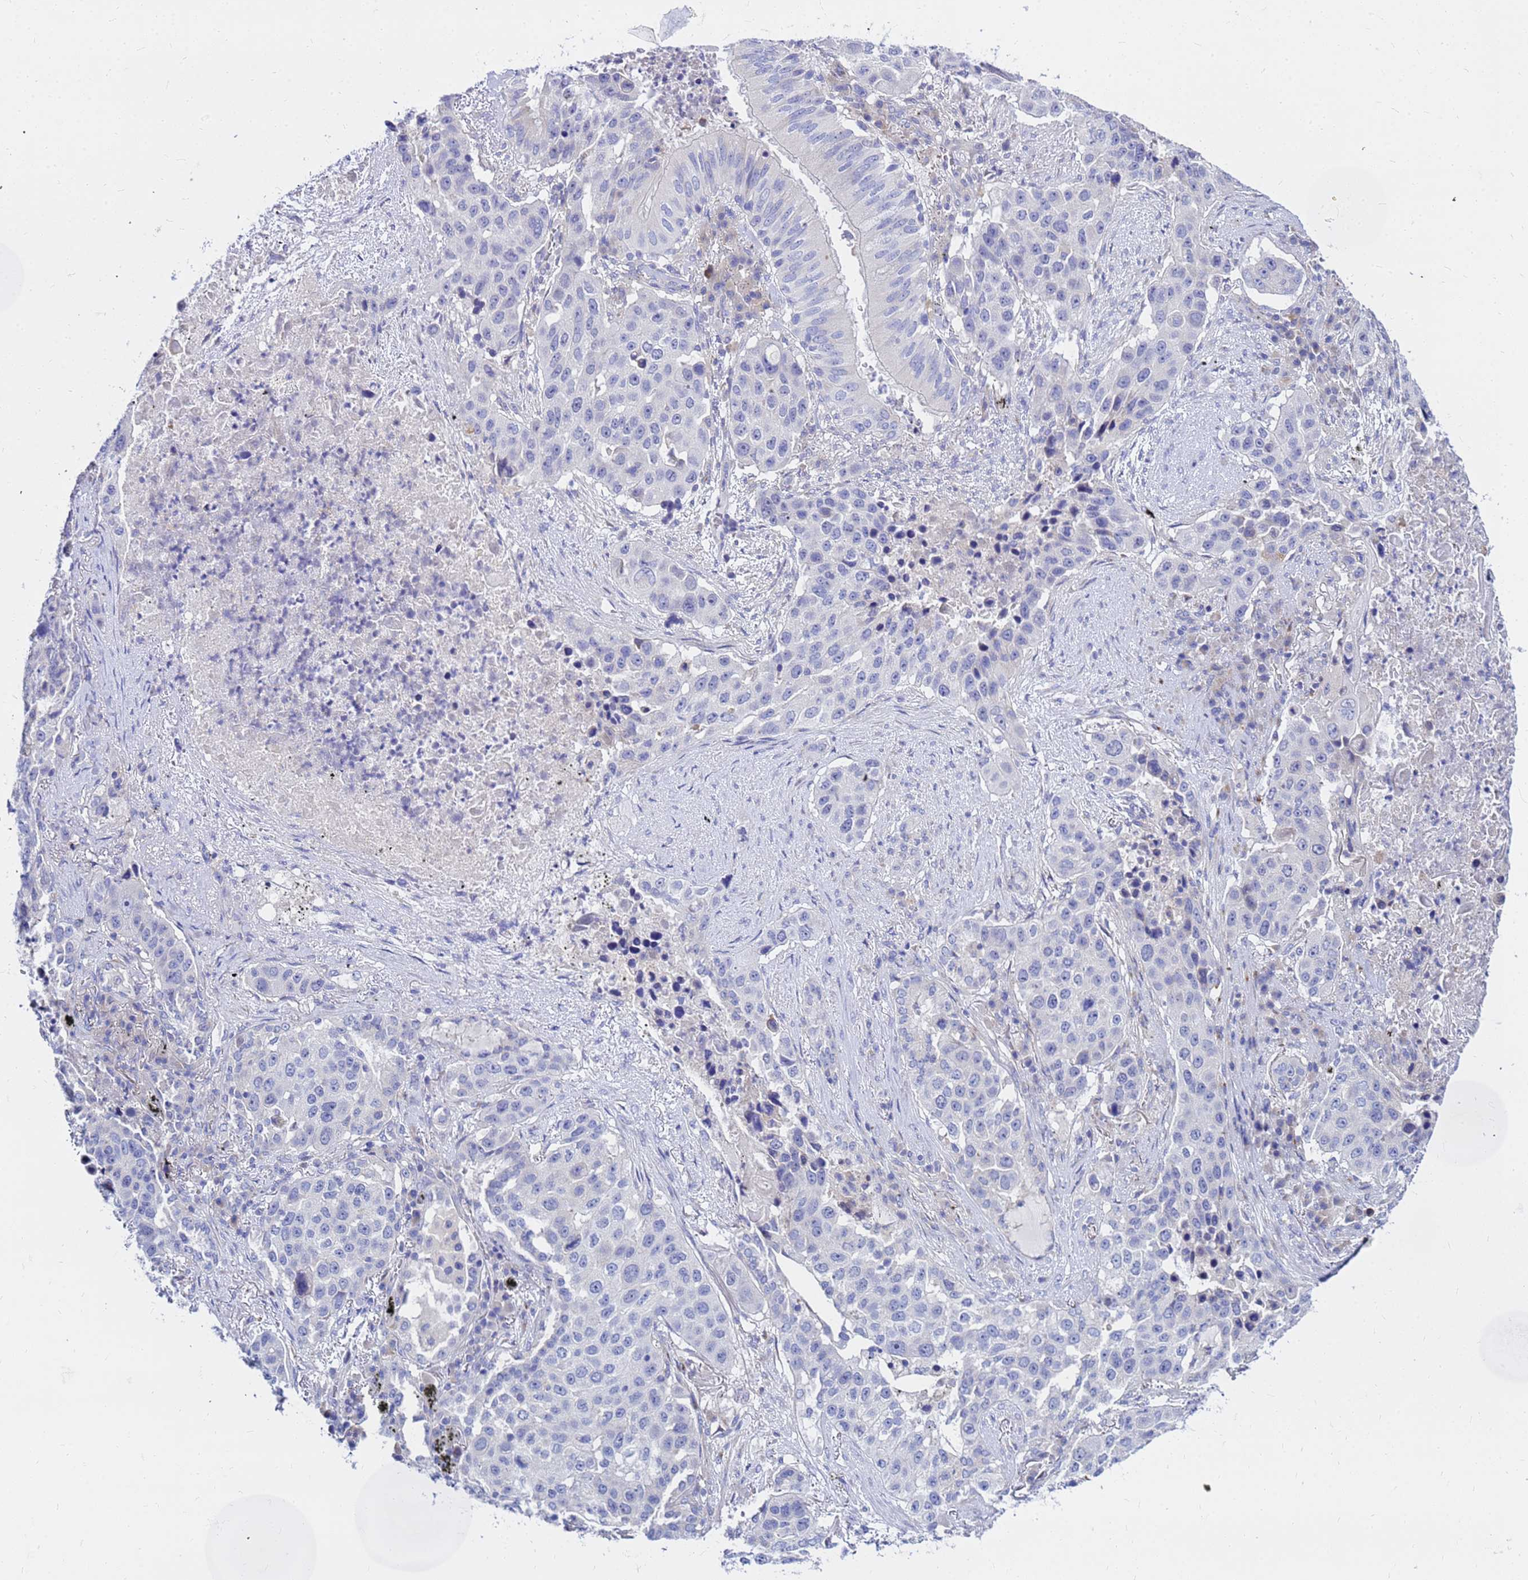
{"staining": {"intensity": "negative", "quantity": "none", "location": "none"}, "tissue": "lung cancer", "cell_type": "Tumor cells", "image_type": "cancer", "snomed": [{"axis": "morphology", "description": "Squamous cell carcinoma, NOS"}, {"axis": "topography", "description": "Lung"}], "caption": "A high-resolution histopathology image shows immunohistochemistry staining of lung cancer (squamous cell carcinoma), which exhibits no significant positivity in tumor cells. The staining was performed using DAB (3,3'-diaminobenzidine) to visualize the protein expression in brown, while the nuclei were stained in blue with hematoxylin (Magnification: 20x).", "gene": "HERC5", "patient": {"sex": "female", "age": 63}}